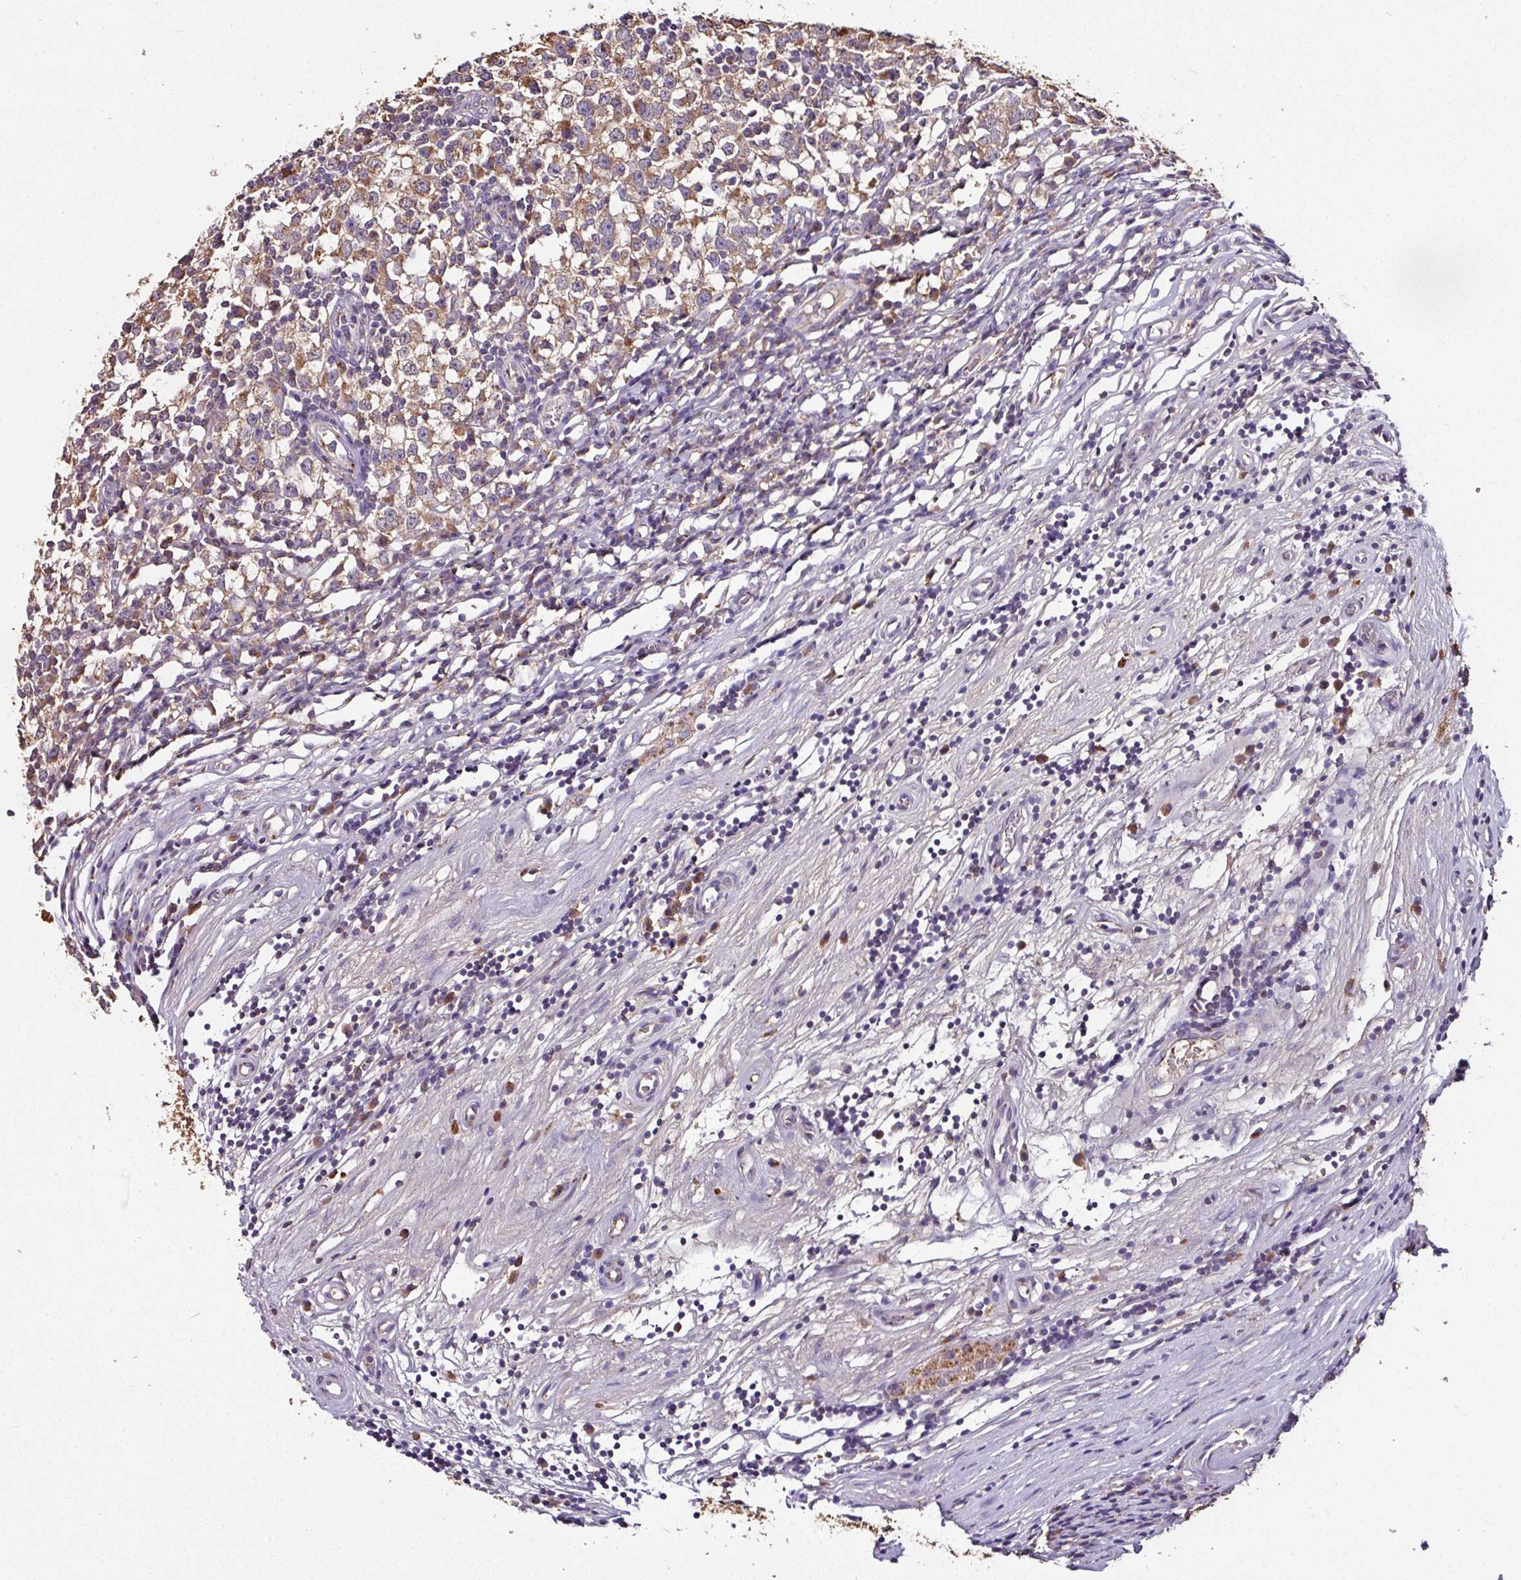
{"staining": {"intensity": "moderate", "quantity": ">75%", "location": "cytoplasmic/membranous"}, "tissue": "testis cancer", "cell_type": "Tumor cells", "image_type": "cancer", "snomed": [{"axis": "morphology", "description": "Seminoma, NOS"}, {"axis": "topography", "description": "Testis"}], "caption": "Immunohistochemical staining of human seminoma (testis) demonstrates medium levels of moderate cytoplasmic/membranous protein positivity in approximately >75% of tumor cells.", "gene": "CPD", "patient": {"sex": "male", "age": 65}}